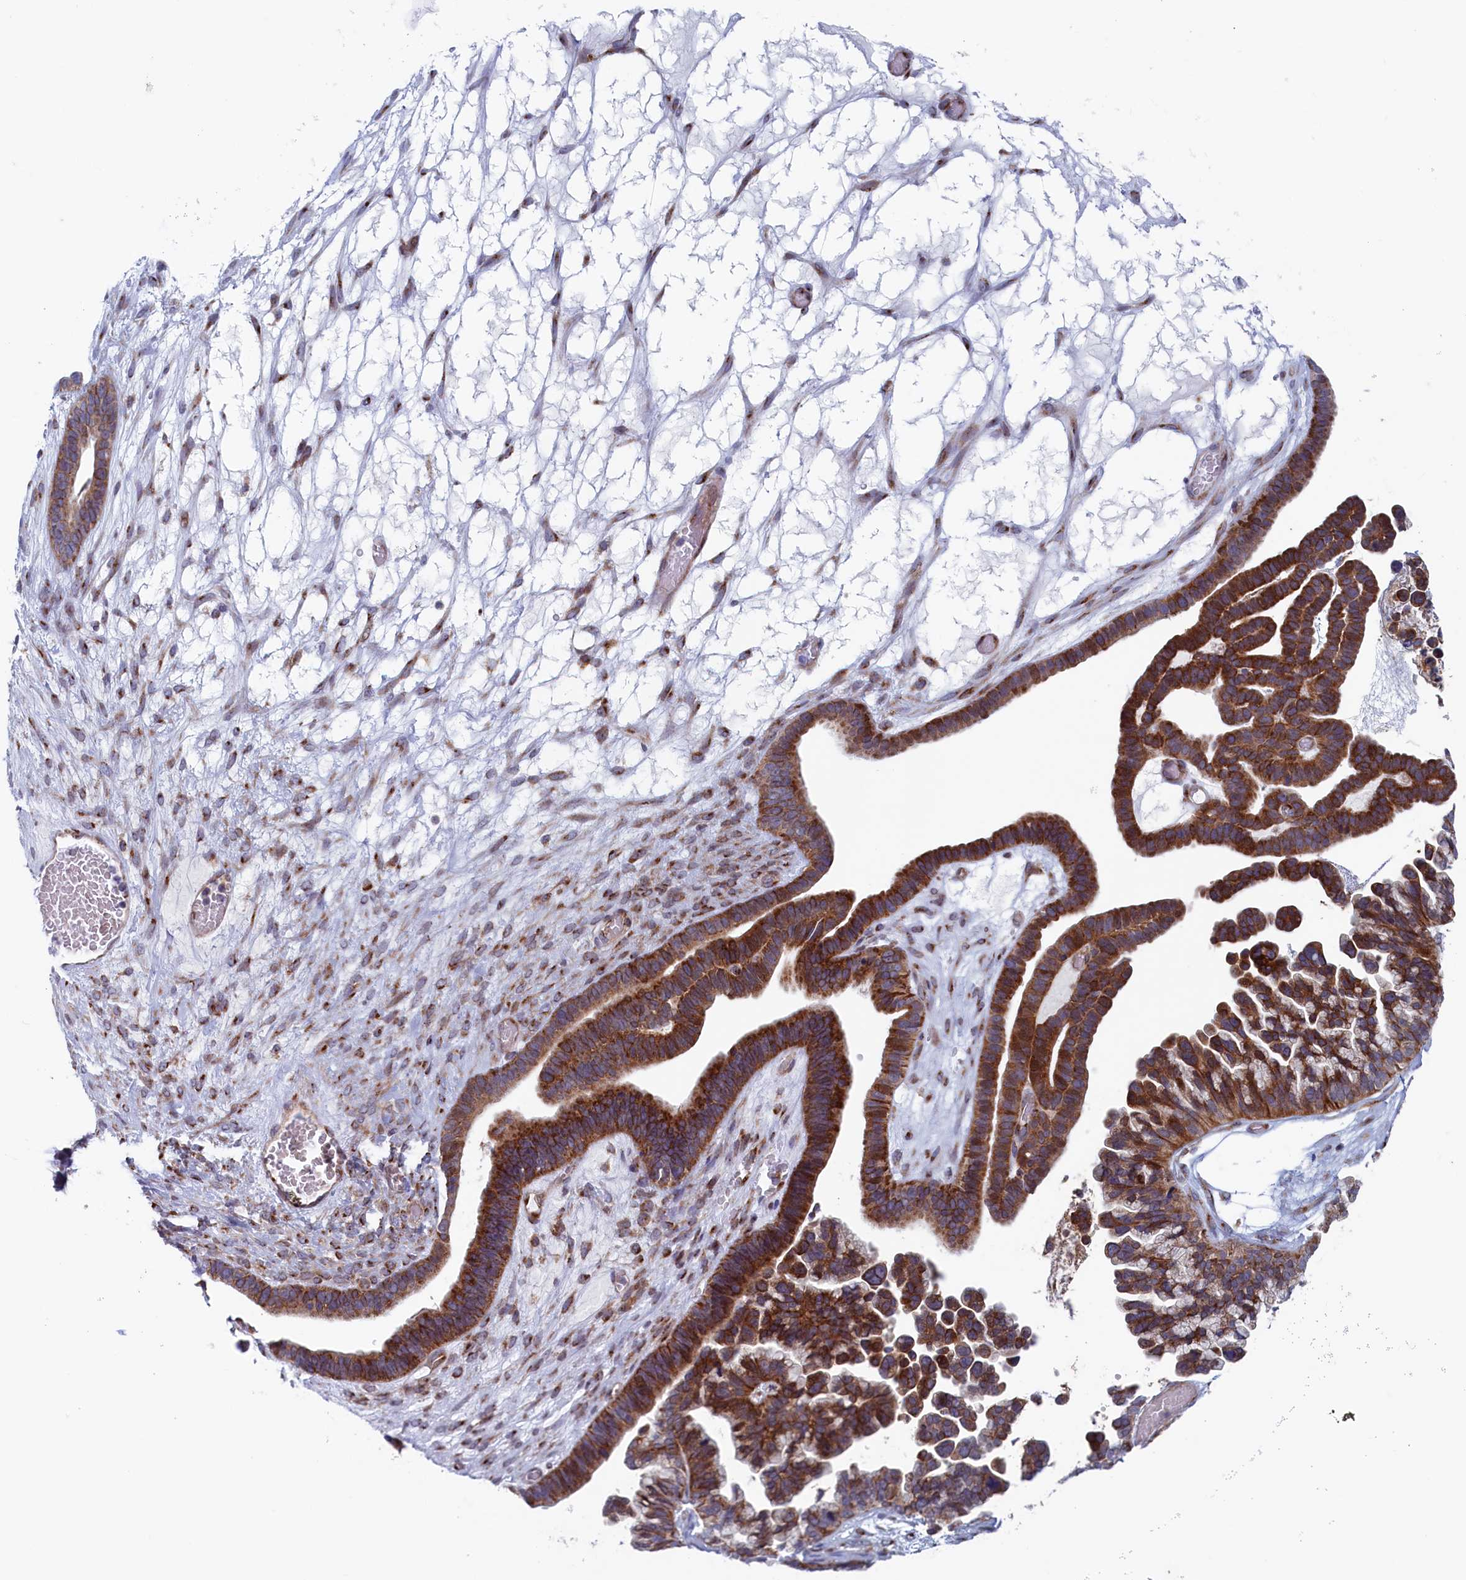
{"staining": {"intensity": "strong", "quantity": ">75%", "location": "cytoplasmic/membranous"}, "tissue": "ovarian cancer", "cell_type": "Tumor cells", "image_type": "cancer", "snomed": [{"axis": "morphology", "description": "Cystadenocarcinoma, serous, NOS"}, {"axis": "topography", "description": "Ovary"}], "caption": "This histopathology image displays serous cystadenocarcinoma (ovarian) stained with immunohistochemistry to label a protein in brown. The cytoplasmic/membranous of tumor cells show strong positivity for the protein. Nuclei are counter-stained blue.", "gene": "MTFMT", "patient": {"sex": "female", "age": 56}}